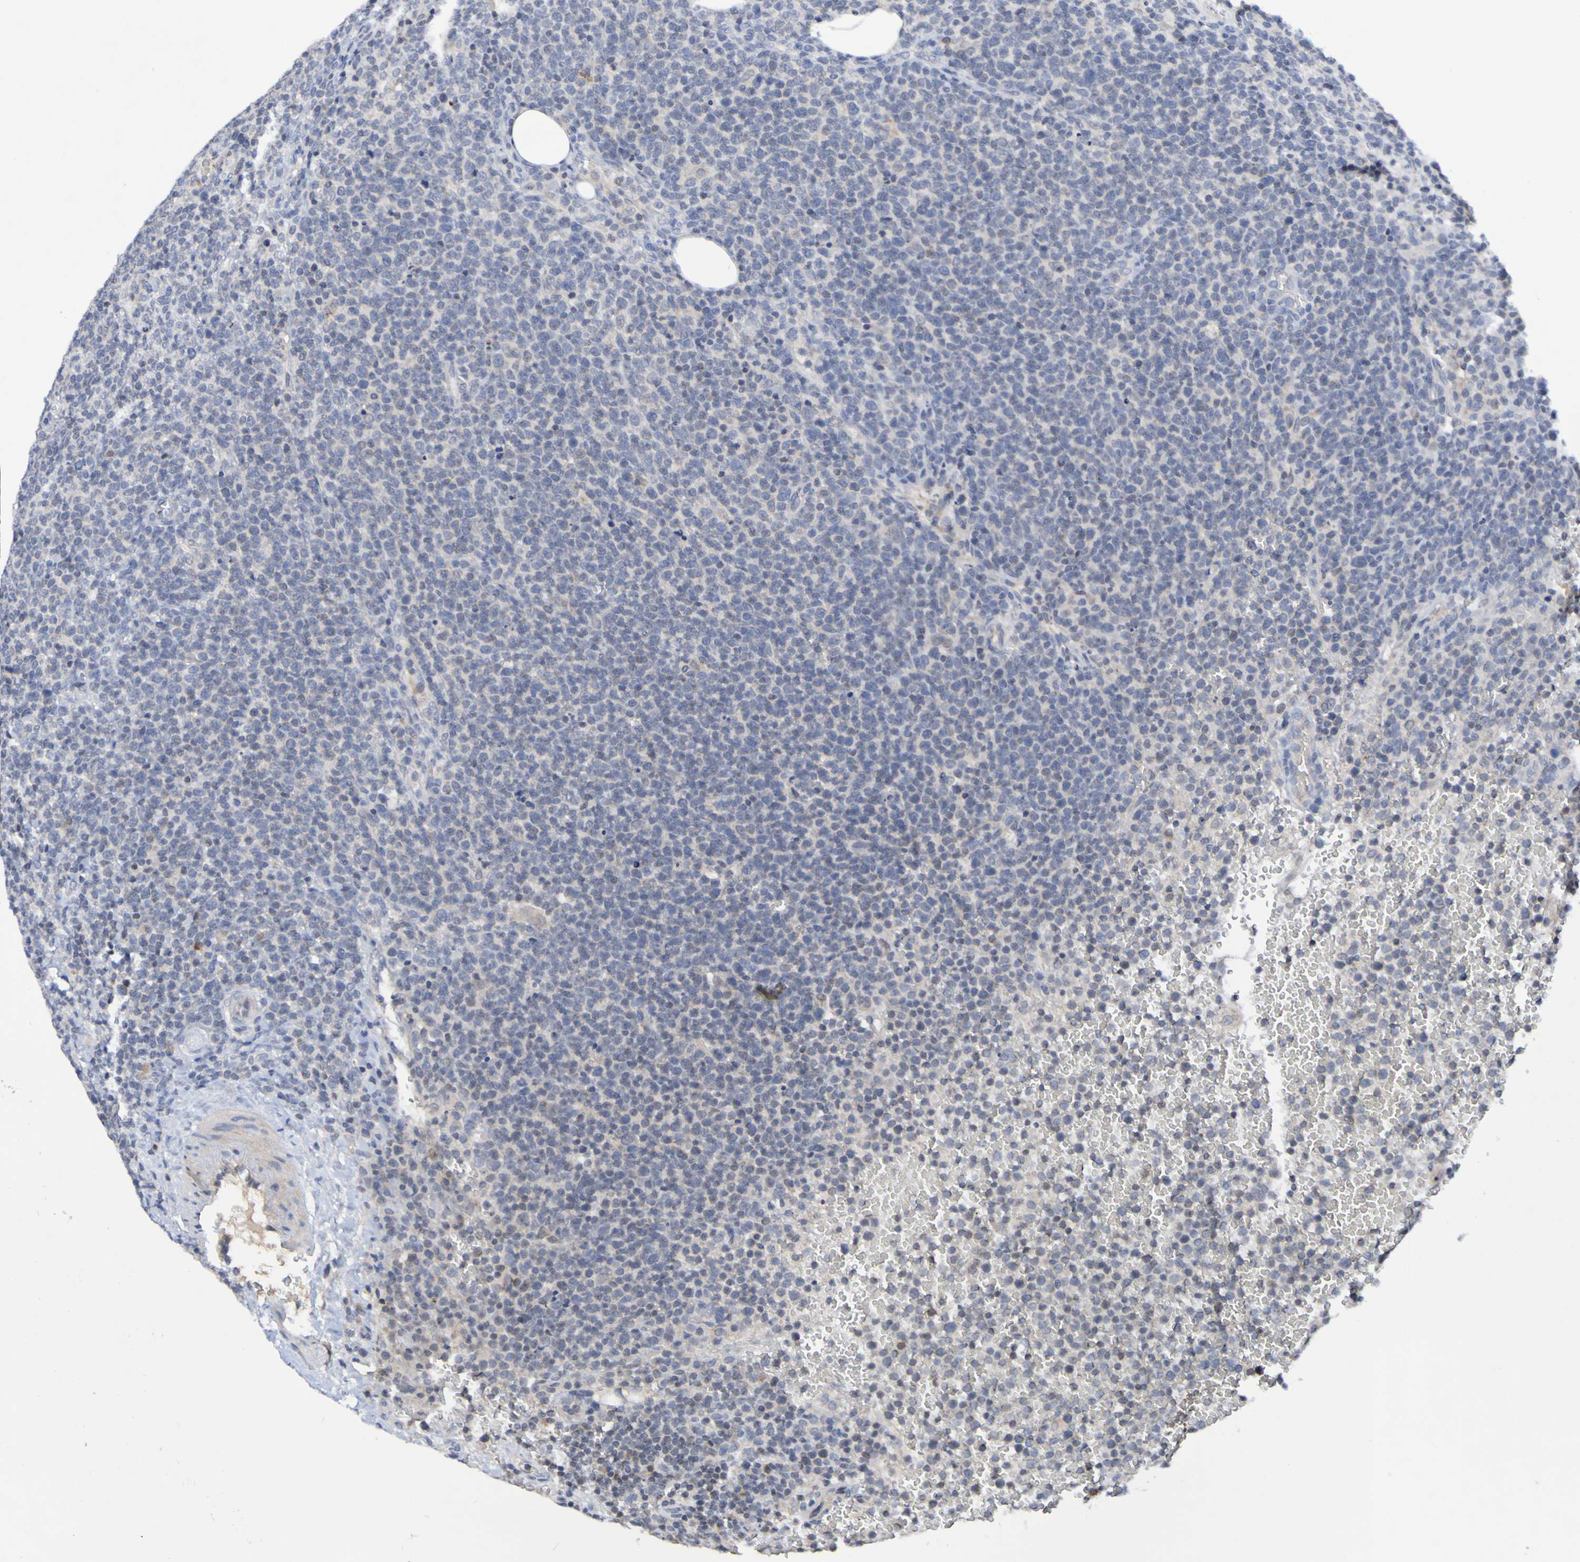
{"staining": {"intensity": "negative", "quantity": "none", "location": "none"}, "tissue": "lymphoma", "cell_type": "Tumor cells", "image_type": "cancer", "snomed": [{"axis": "morphology", "description": "Malignant lymphoma, non-Hodgkin's type, High grade"}, {"axis": "topography", "description": "Lymph node"}], "caption": "This micrograph is of lymphoma stained with immunohistochemistry (IHC) to label a protein in brown with the nuclei are counter-stained blue. There is no expression in tumor cells.", "gene": "PTP4A2", "patient": {"sex": "male", "age": 61}}